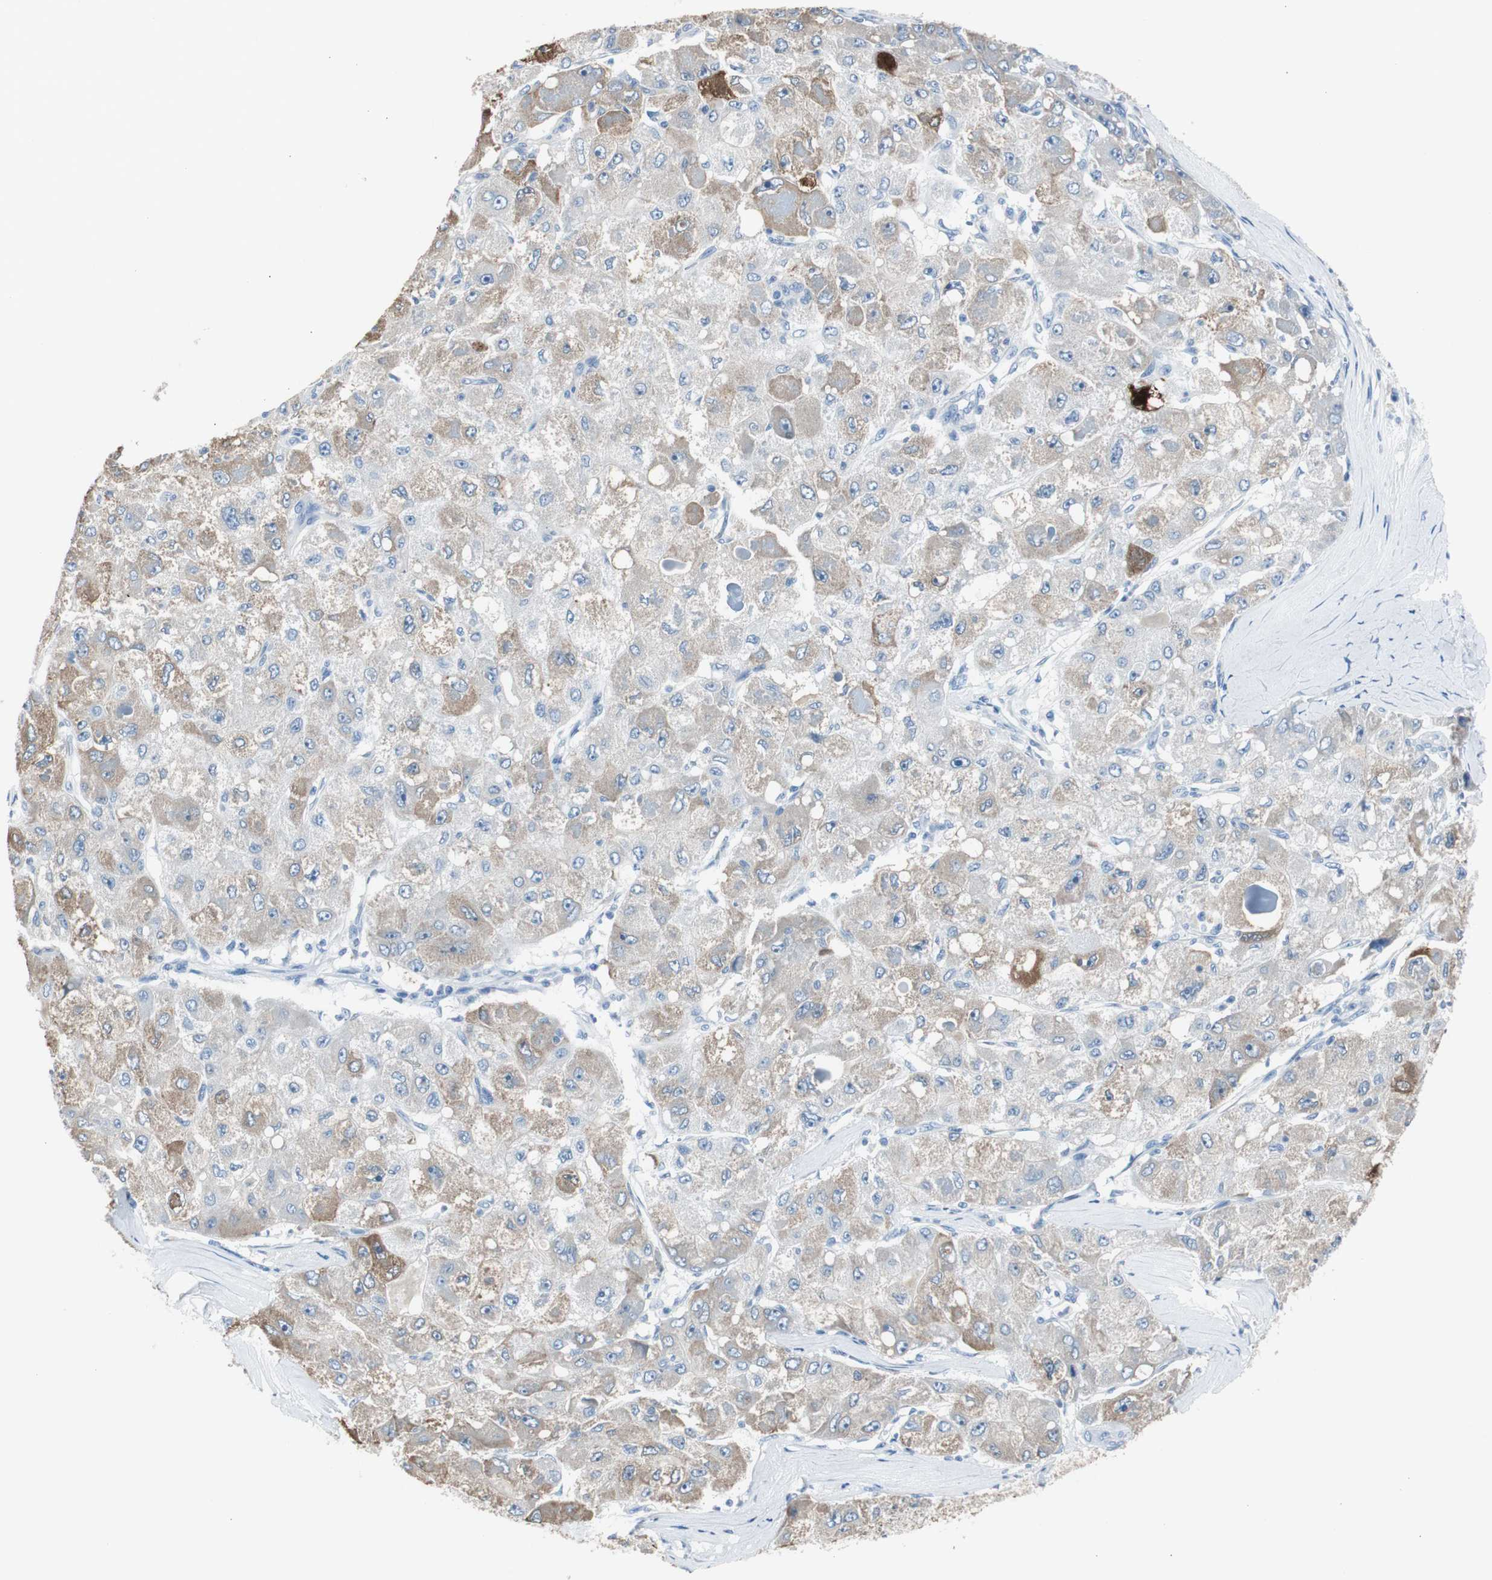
{"staining": {"intensity": "moderate", "quantity": "25%-75%", "location": "cytoplasmic/membranous"}, "tissue": "liver cancer", "cell_type": "Tumor cells", "image_type": "cancer", "snomed": [{"axis": "morphology", "description": "Carcinoma, Hepatocellular, NOS"}, {"axis": "topography", "description": "Liver"}], "caption": "Protein expression analysis of human liver cancer reveals moderate cytoplasmic/membranous expression in about 25%-75% of tumor cells.", "gene": "S100A7", "patient": {"sex": "male", "age": 80}}